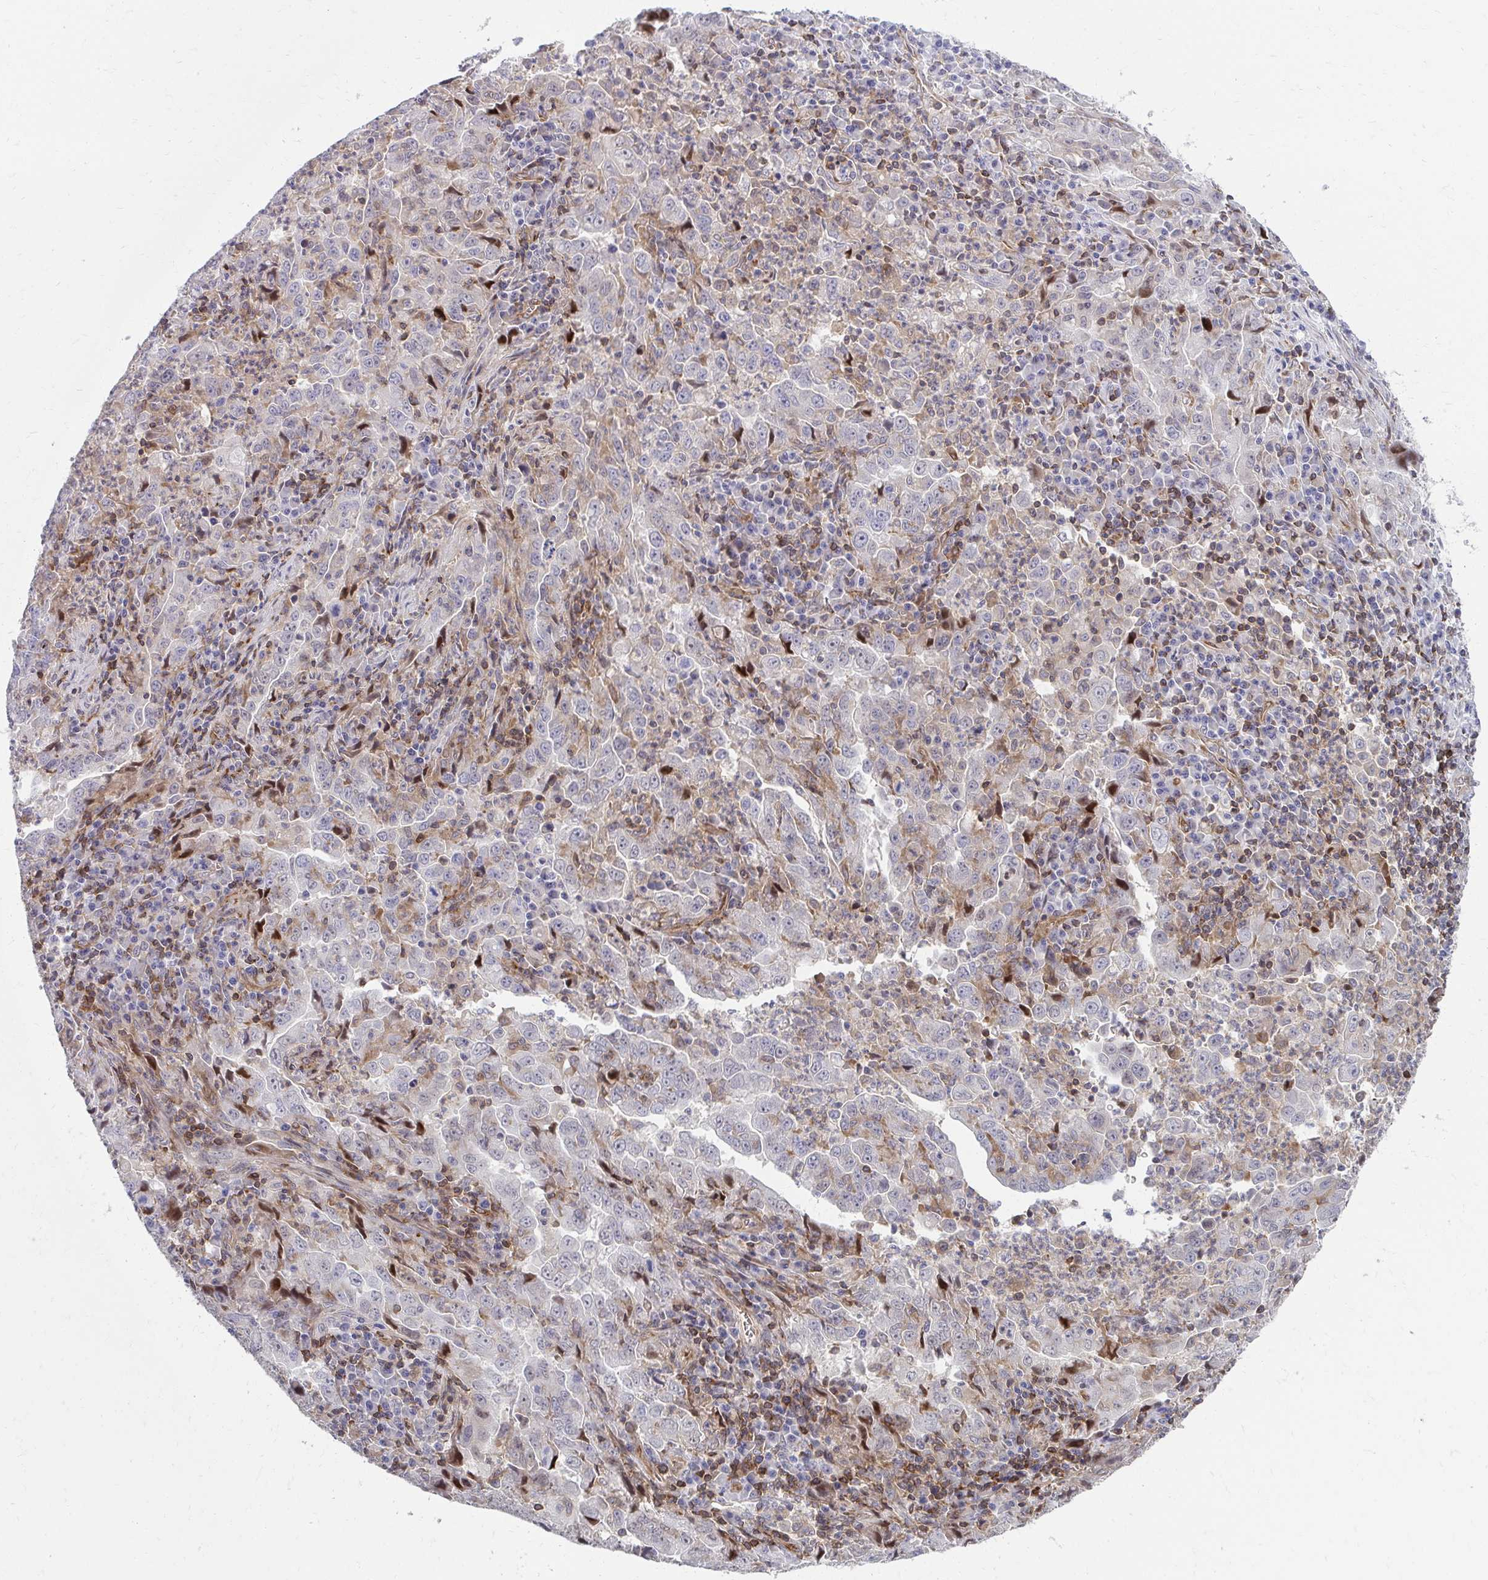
{"staining": {"intensity": "weak", "quantity": "25%-75%", "location": "nuclear"}, "tissue": "lung cancer", "cell_type": "Tumor cells", "image_type": "cancer", "snomed": [{"axis": "morphology", "description": "Adenocarcinoma, NOS"}, {"axis": "topography", "description": "Lung"}], "caption": "Weak nuclear protein staining is seen in about 25%-75% of tumor cells in adenocarcinoma (lung).", "gene": "FOXN3", "patient": {"sex": "male", "age": 67}}